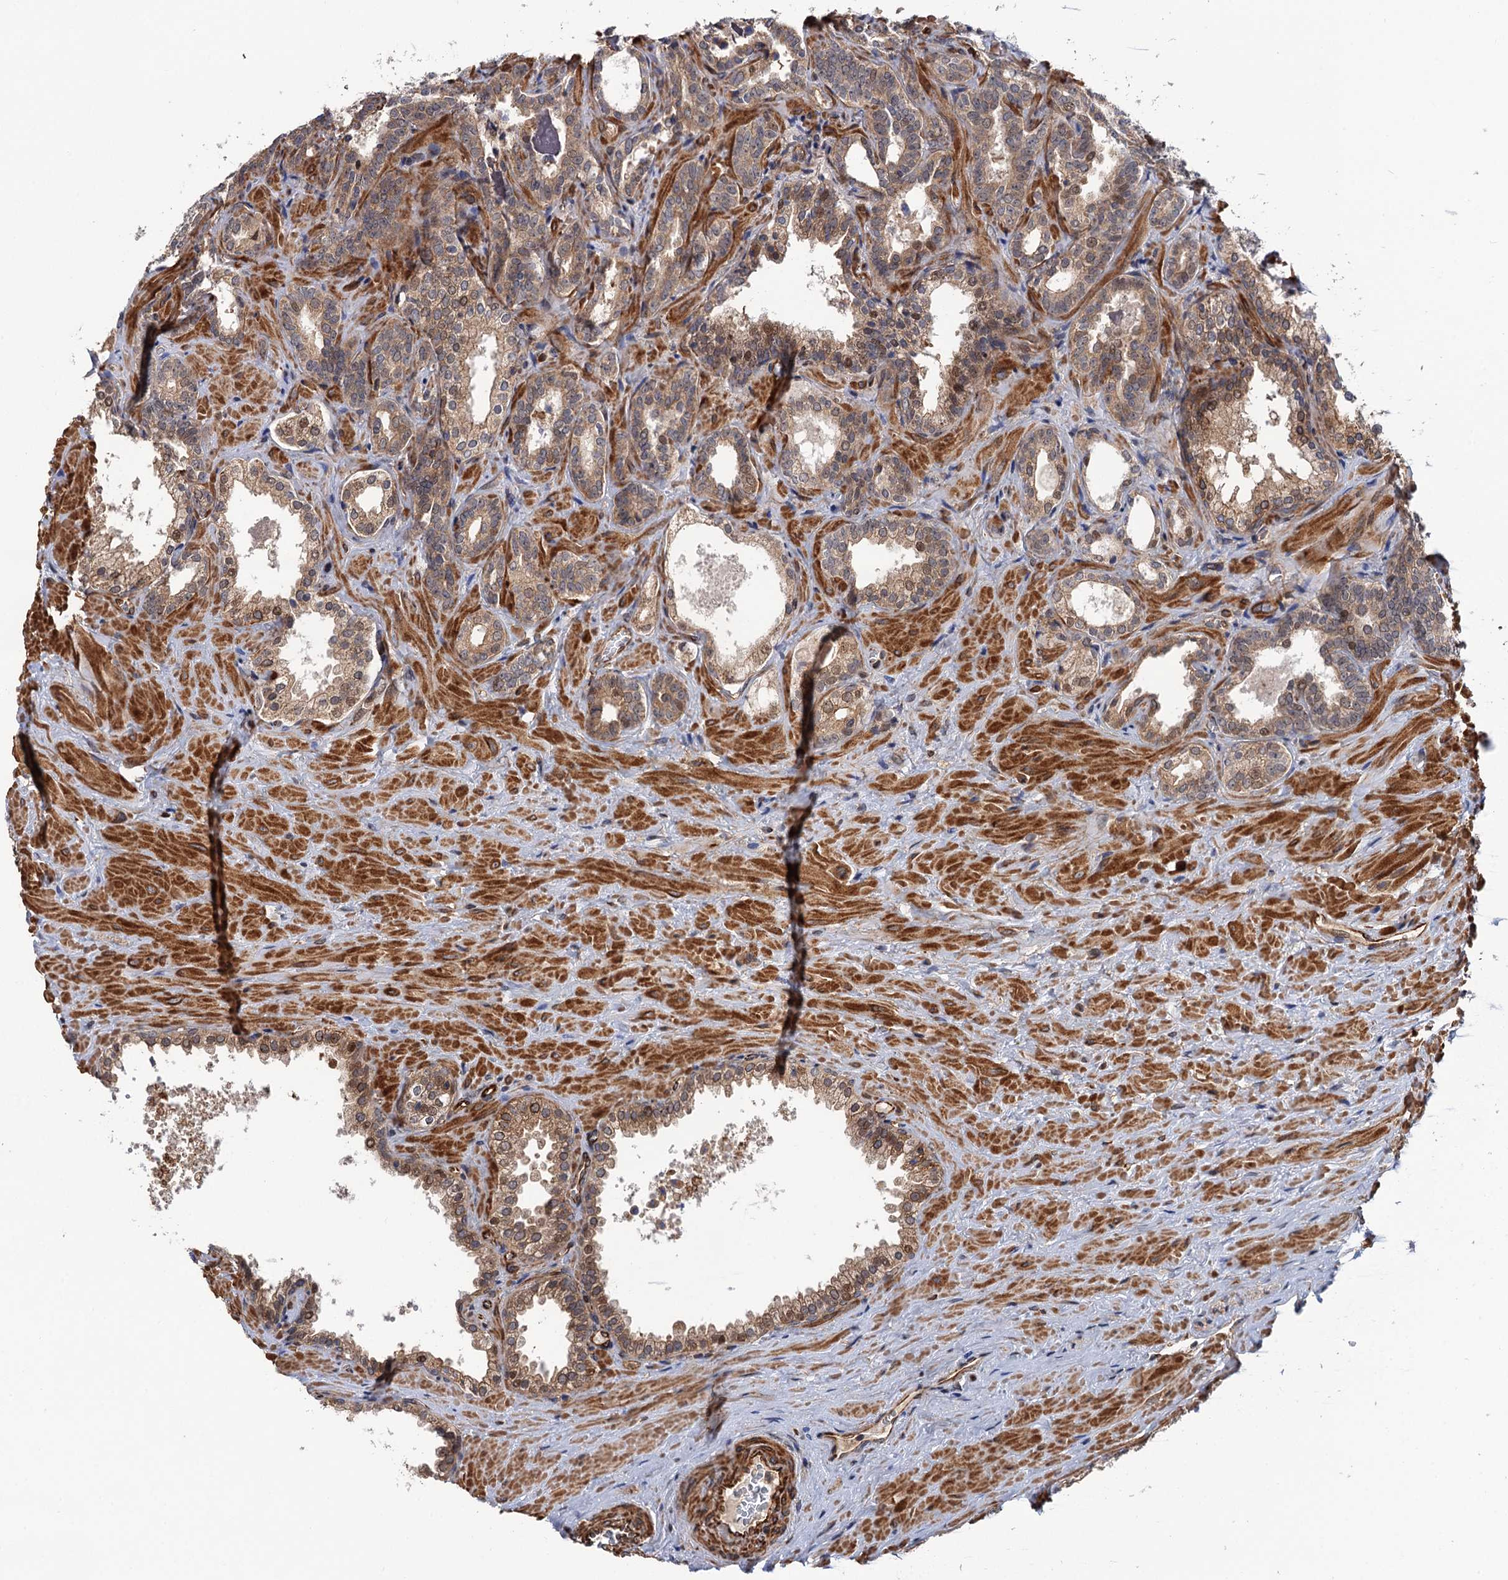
{"staining": {"intensity": "weak", "quantity": ">75%", "location": "cytoplasmic/membranous"}, "tissue": "prostate cancer", "cell_type": "Tumor cells", "image_type": "cancer", "snomed": [{"axis": "morphology", "description": "Adenocarcinoma, High grade"}, {"axis": "topography", "description": "Prostate"}], "caption": "Immunohistochemistry histopathology image of human prostate cancer (adenocarcinoma (high-grade)) stained for a protein (brown), which exhibits low levels of weak cytoplasmic/membranous expression in about >75% of tumor cells.", "gene": "FSIP1", "patient": {"sex": "male", "age": 64}}